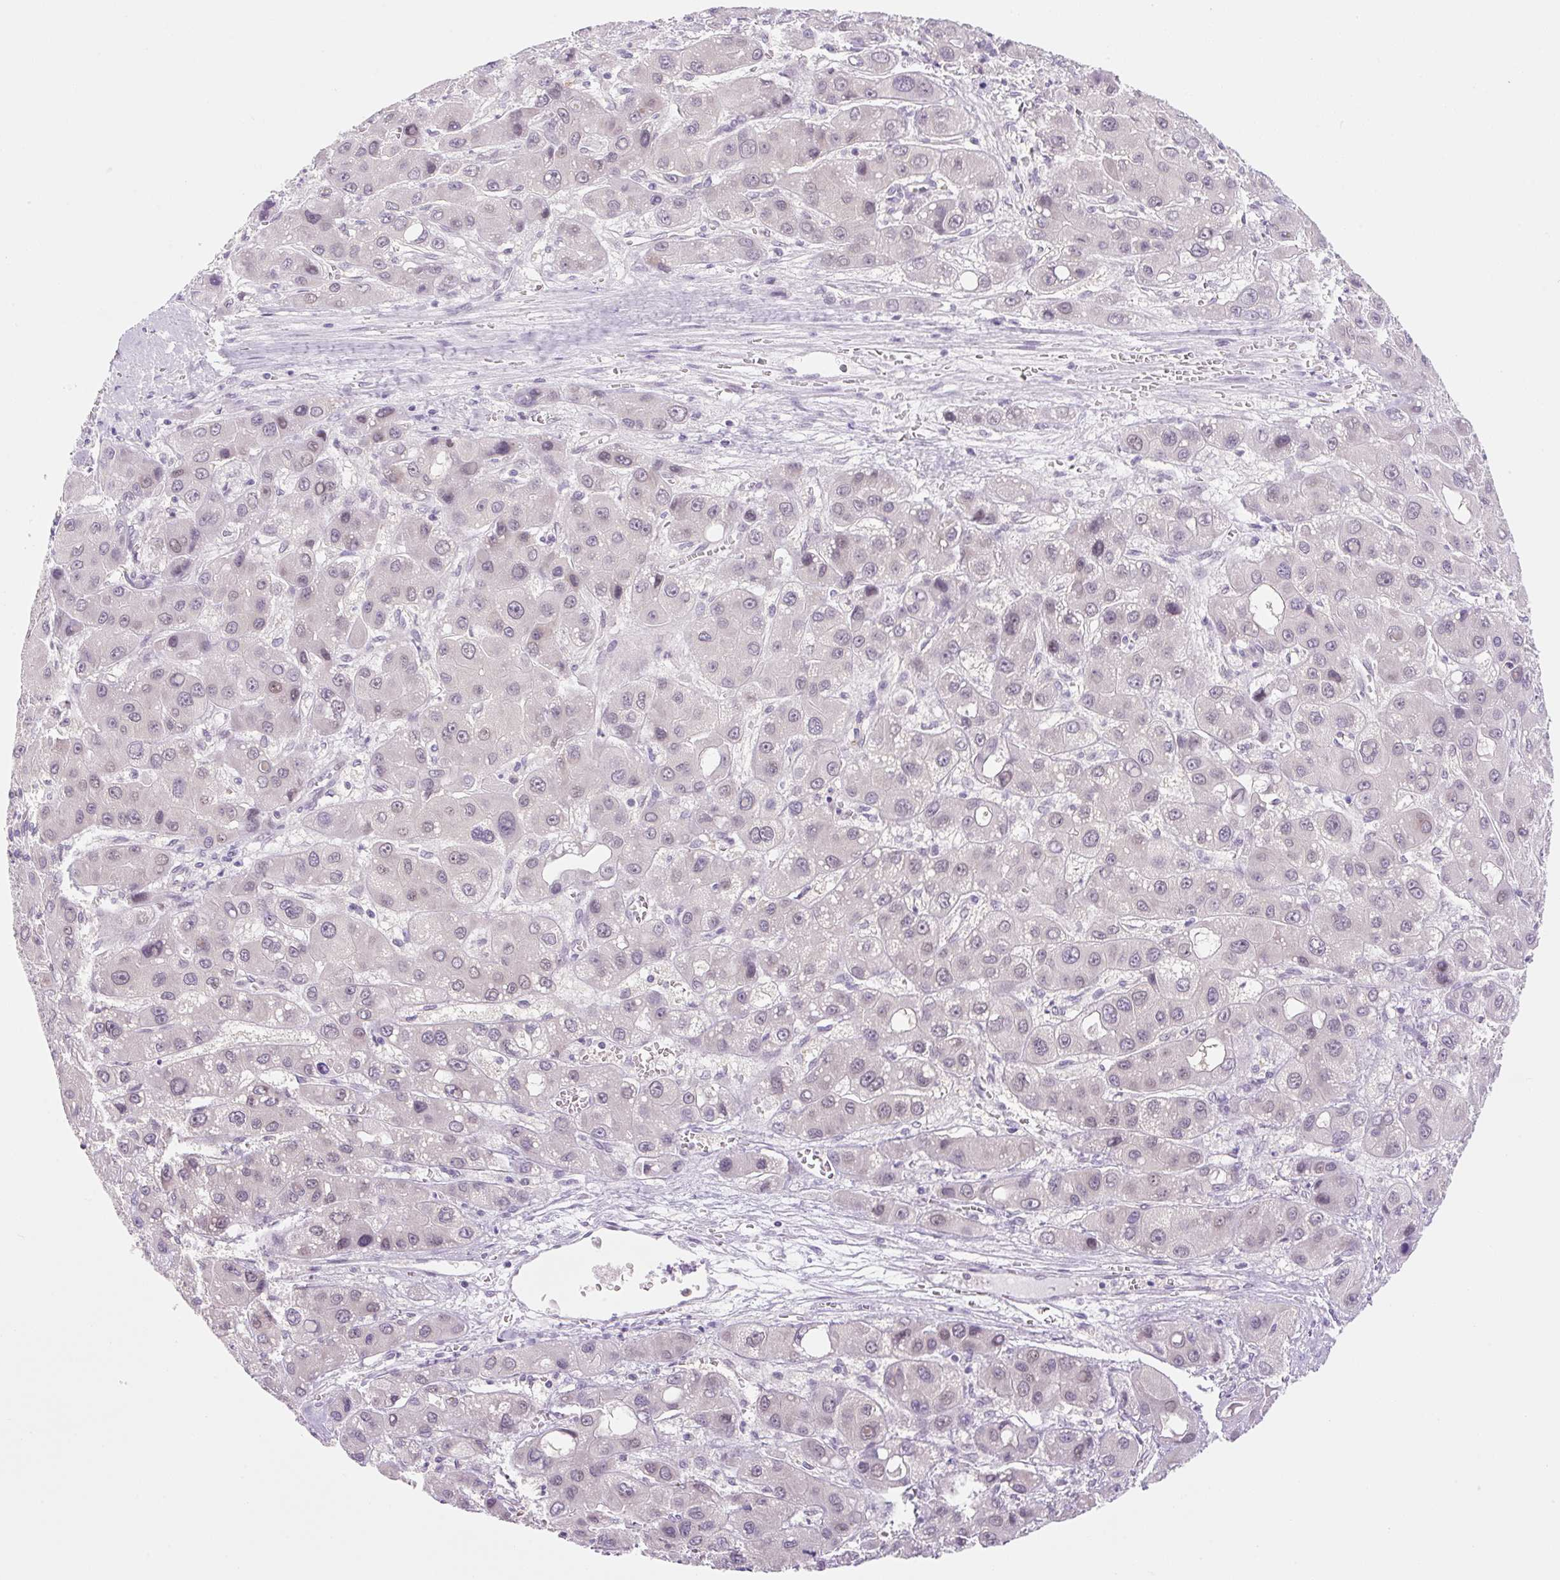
{"staining": {"intensity": "weak", "quantity": "<25%", "location": "cytoplasmic/membranous,nuclear"}, "tissue": "liver cancer", "cell_type": "Tumor cells", "image_type": "cancer", "snomed": [{"axis": "morphology", "description": "Carcinoma, Hepatocellular, NOS"}, {"axis": "topography", "description": "Liver"}], "caption": "There is no significant positivity in tumor cells of liver cancer. (Stains: DAB (3,3'-diaminobenzidine) immunohistochemistry (IHC) with hematoxylin counter stain, Microscopy: brightfield microscopy at high magnification).", "gene": "SYNE3", "patient": {"sex": "male", "age": 55}}